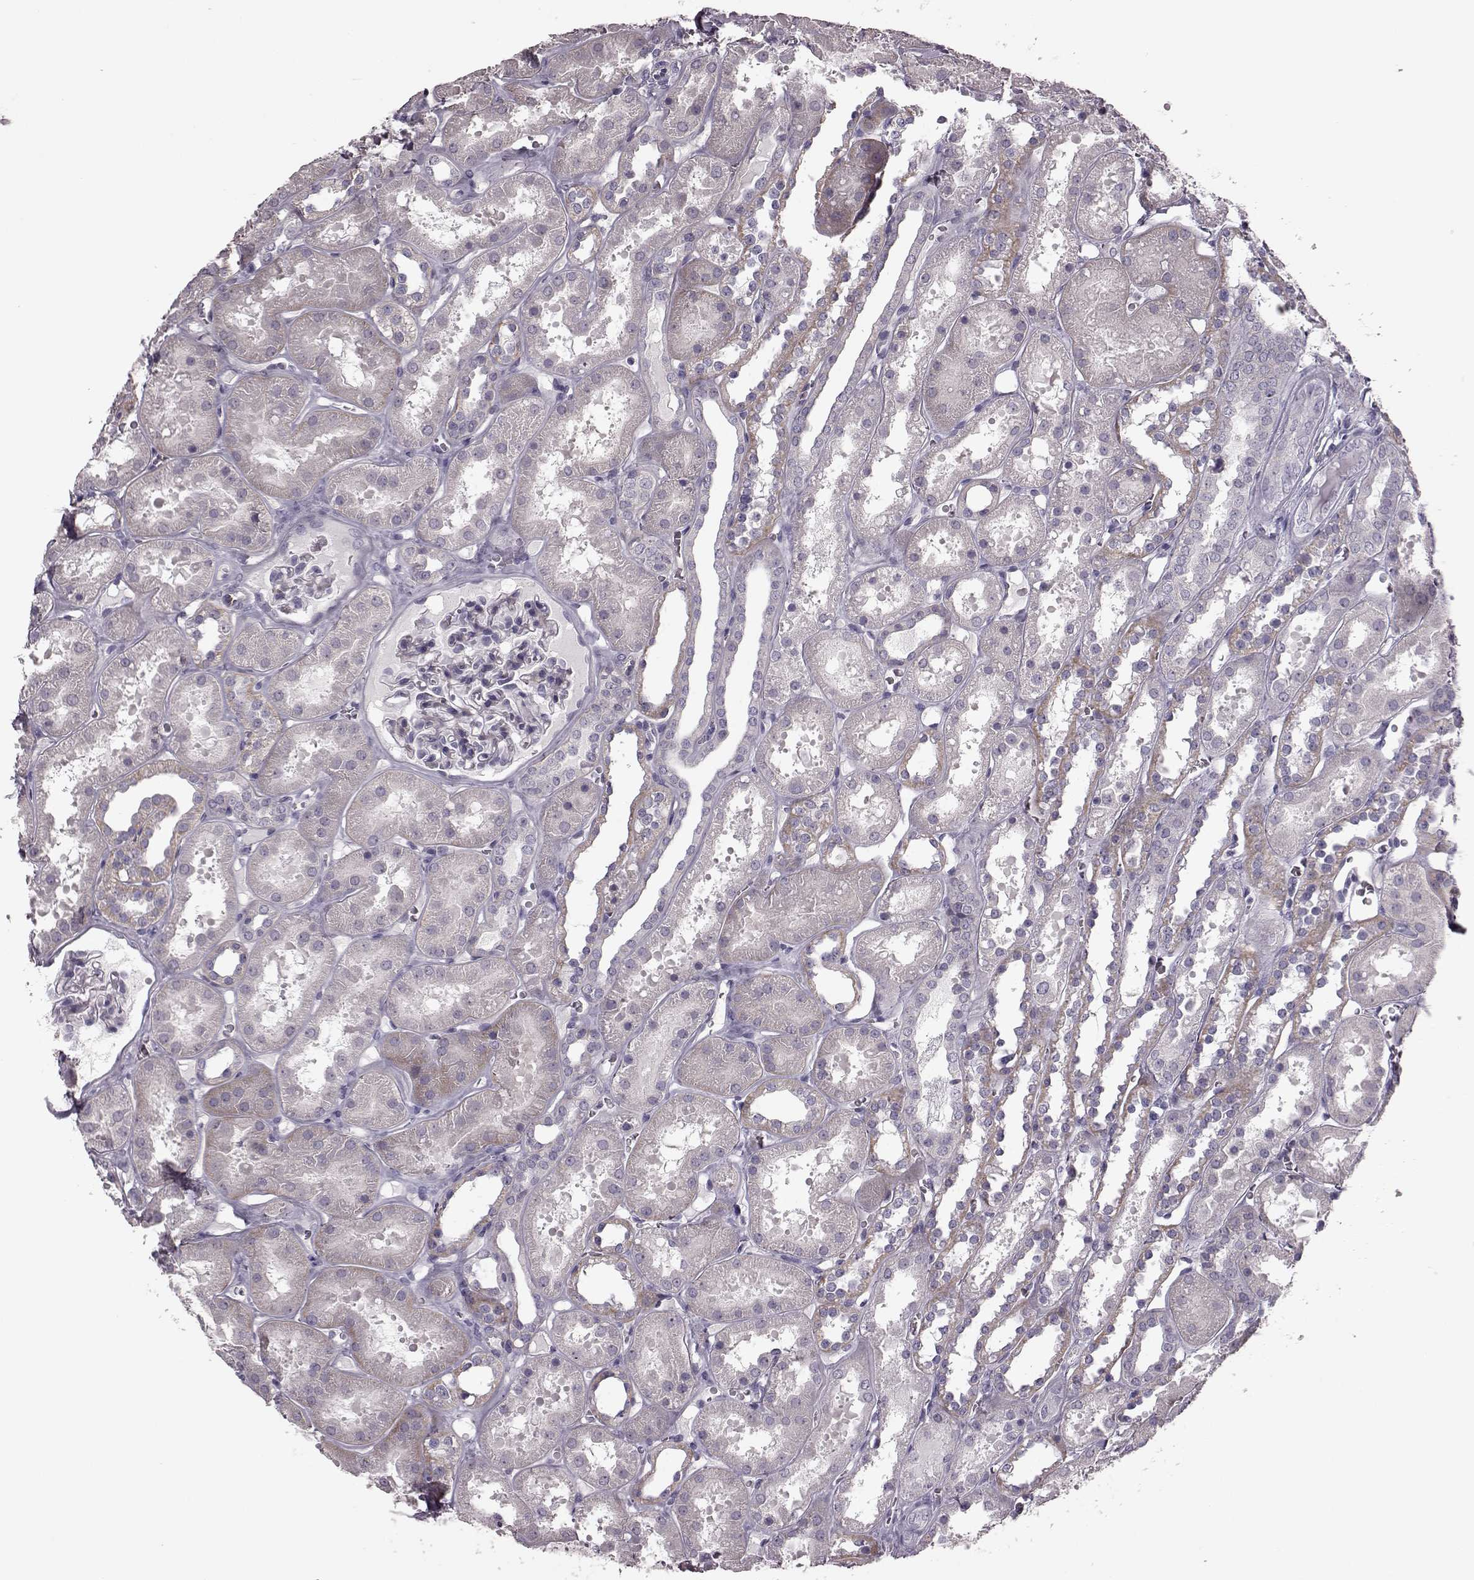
{"staining": {"intensity": "negative", "quantity": "none", "location": "none"}, "tissue": "kidney", "cell_type": "Cells in glomeruli", "image_type": "normal", "snomed": [{"axis": "morphology", "description": "Normal tissue, NOS"}, {"axis": "topography", "description": "Kidney"}], "caption": "The histopathology image exhibits no staining of cells in glomeruli in normal kidney. Brightfield microscopy of IHC stained with DAB (brown) and hematoxylin (blue), captured at high magnification.", "gene": "SNTG1", "patient": {"sex": "female", "age": 41}}